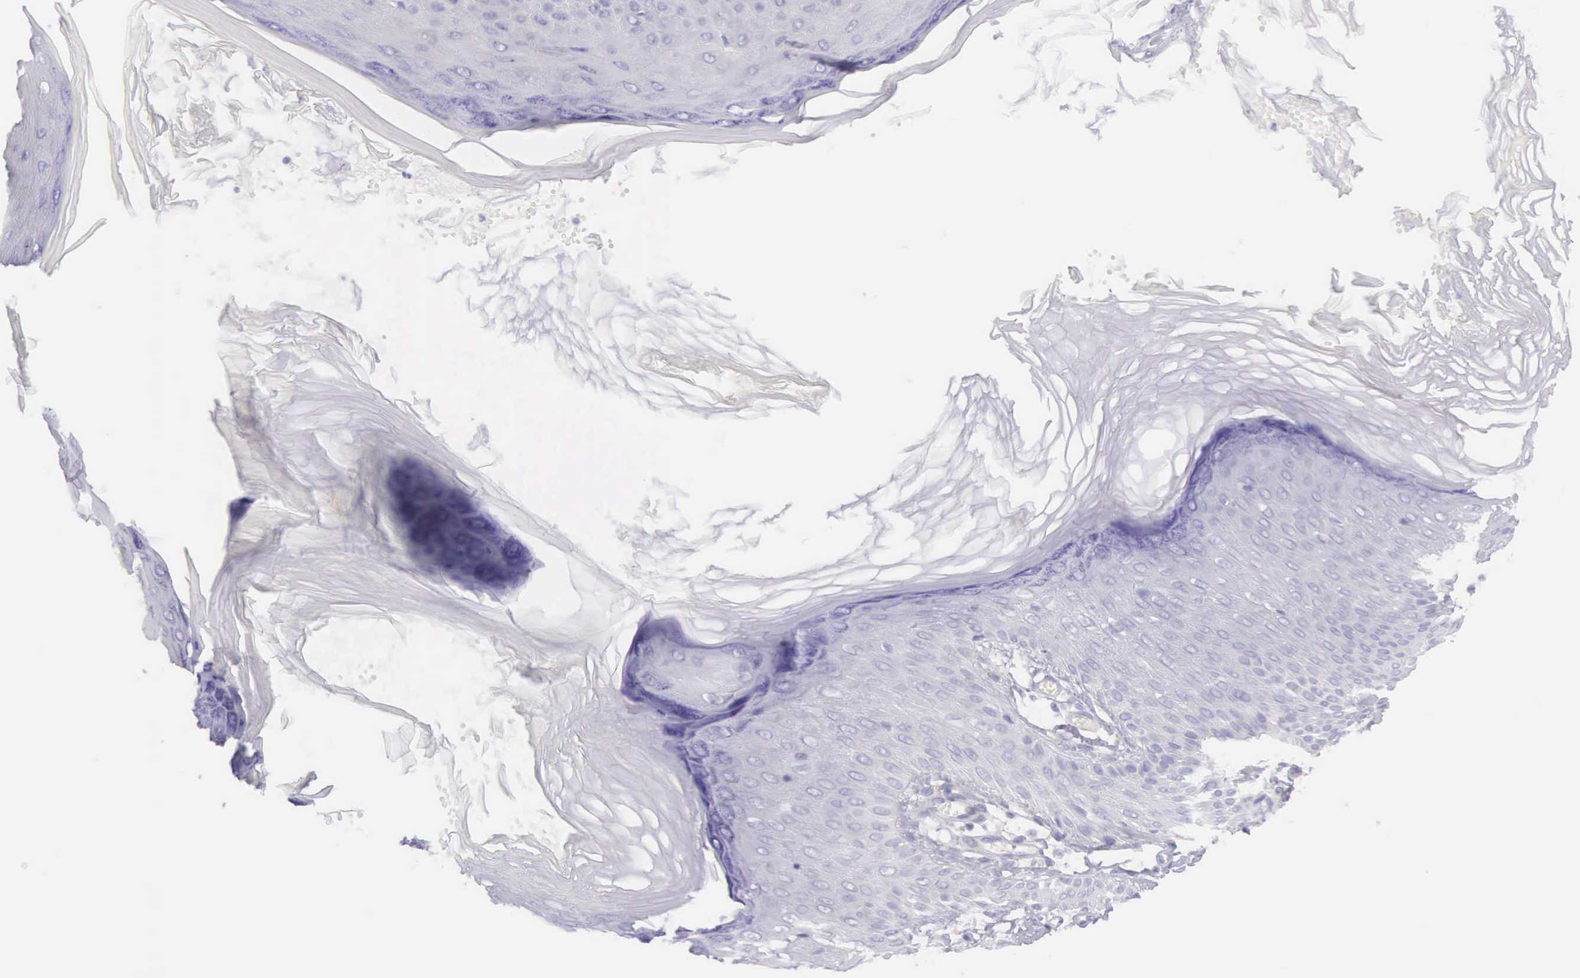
{"staining": {"intensity": "weak", "quantity": "<25%", "location": "cytoplasmic/membranous"}, "tissue": "melanoma", "cell_type": "Tumor cells", "image_type": "cancer", "snomed": [{"axis": "morphology", "description": "Malignant melanoma, NOS"}, {"axis": "topography", "description": "Skin"}], "caption": "Tumor cells are negative for protein expression in human malignant melanoma.", "gene": "ARFGAP3", "patient": {"sex": "male", "age": 36}}